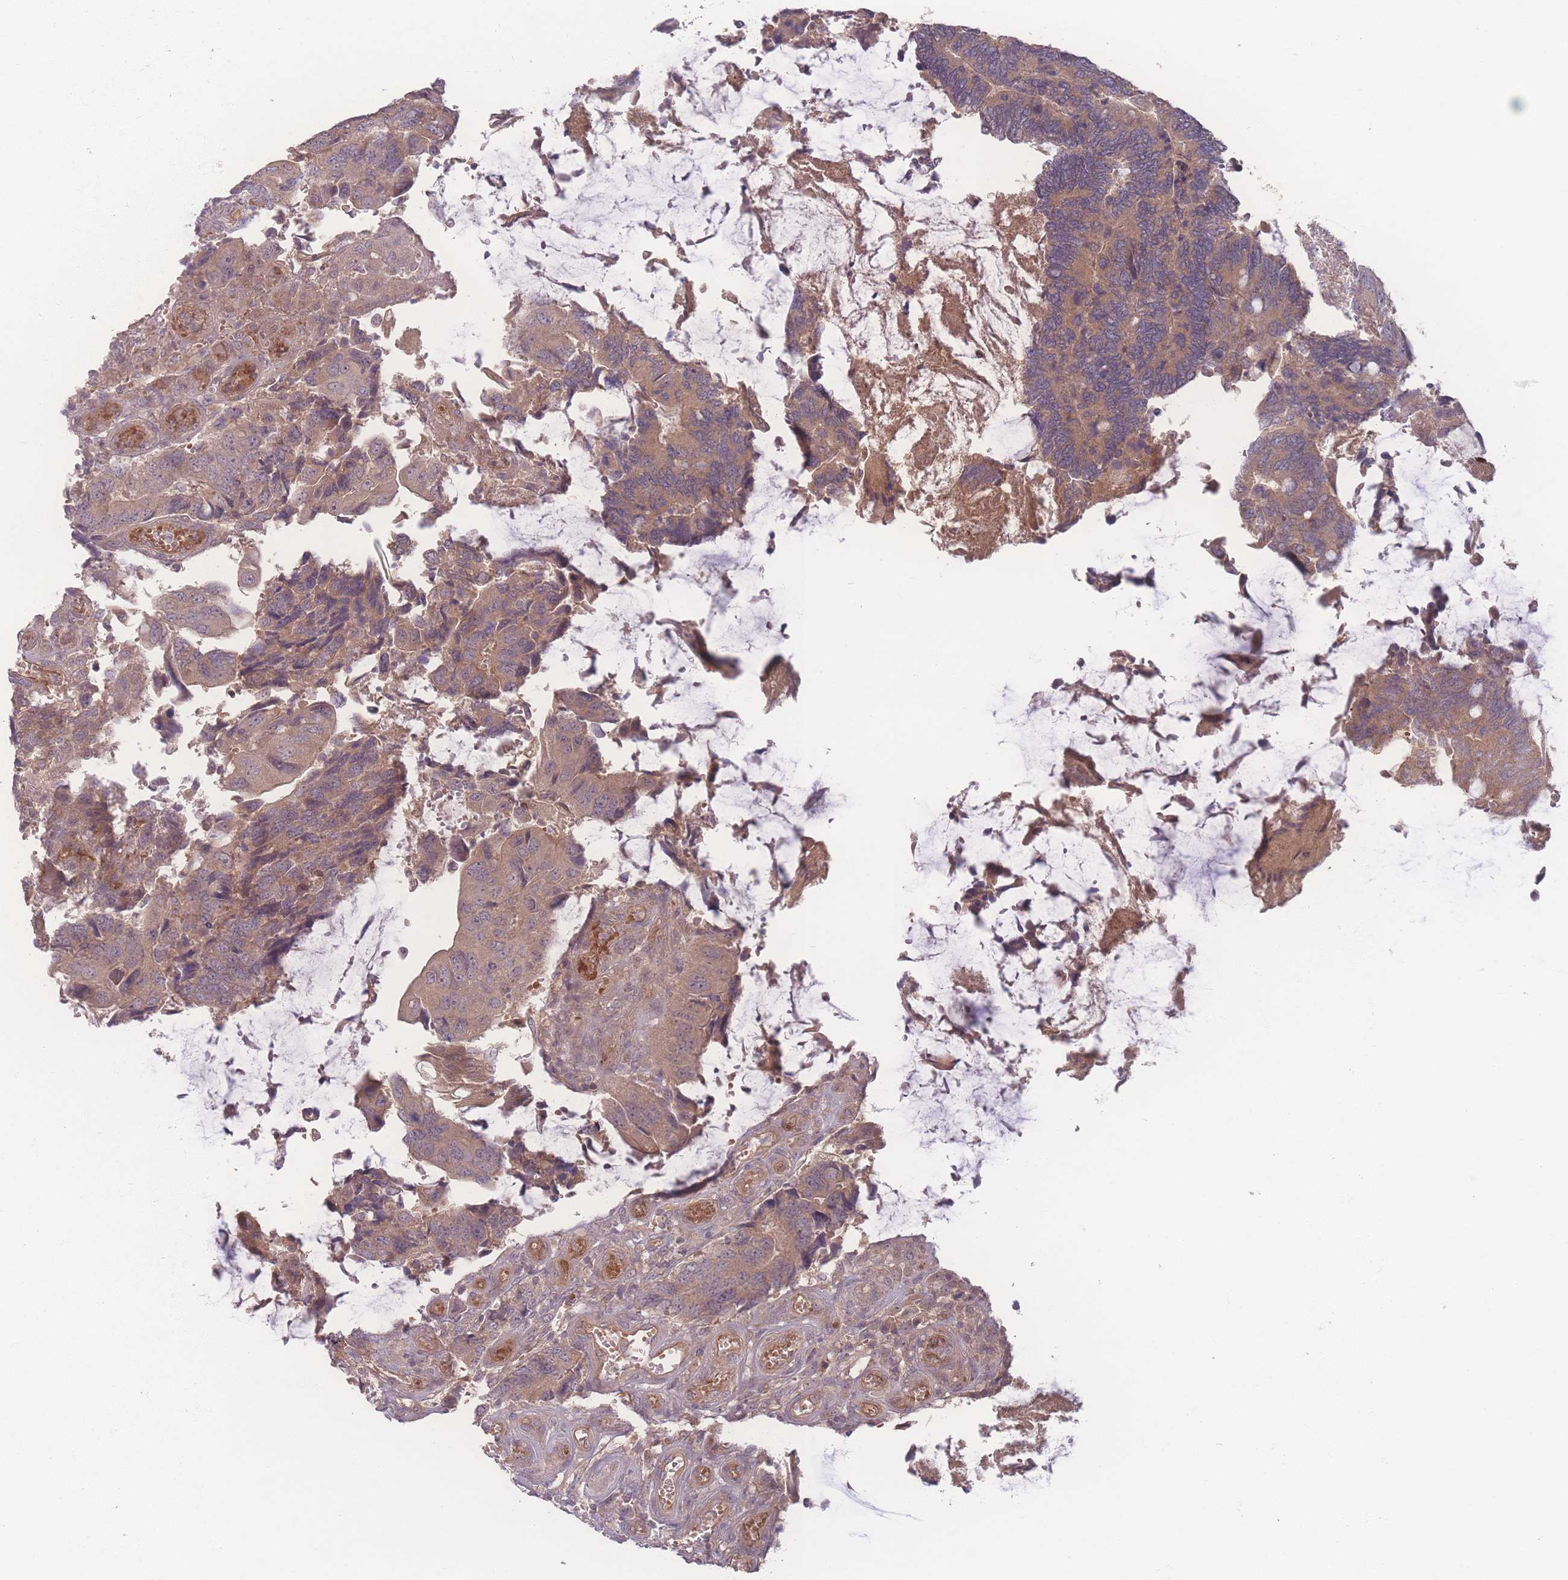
{"staining": {"intensity": "weak", "quantity": ">75%", "location": "cytoplasmic/membranous"}, "tissue": "colorectal cancer", "cell_type": "Tumor cells", "image_type": "cancer", "snomed": [{"axis": "morphology", "description": "Adenocarcinoma, NOS"}, {"axis": "topography", "description": "Colon"}], "caption": "Weak cytoplasmic/membranous positivity for a protein is seen in about >75% of tumor cells of colorectal adenocarcinoma using immunohistochemistry (IHC).", "gene": "INSR", "patient": {"sex": "male", "age": 87}}